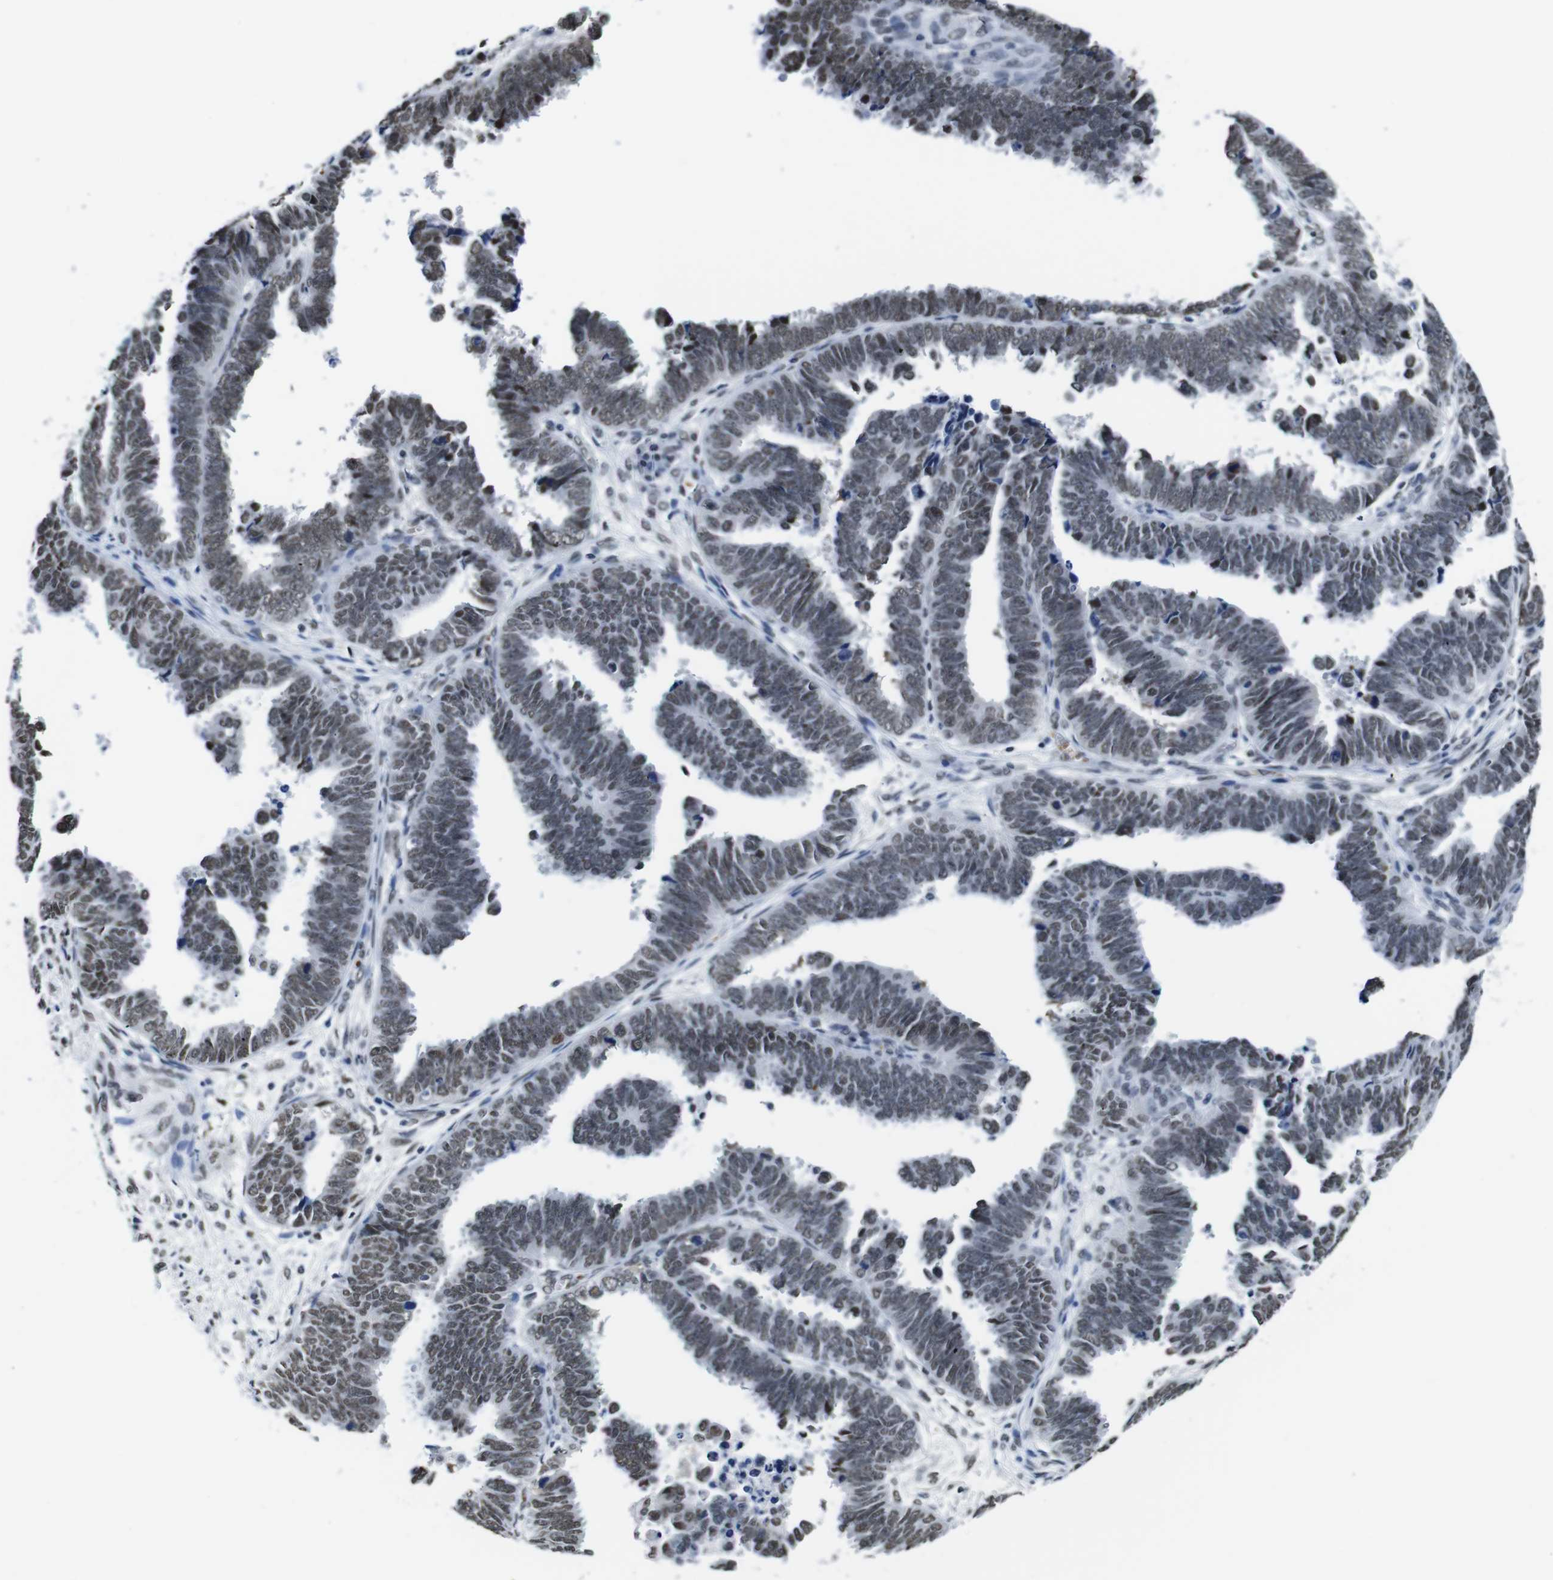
{"staining": {"intensity": "weak", "quantity": "25%-75%", "location": "nuclear"}, "tissue": "endometrial cancer", "cell_type": "Tumor cells", "image_type": "cancer", "snomed": [{"axis": "morphology", "description": "Adenocarcinoma, NOS"}, {"axis": "topography", "description": "Endometrium"}], "caption": "An immunohistochemistry (IHC) photomicrograph of neoplastic tissue is shown. Protein staining in brown highlights weak nuclear positivity in endometrial adenocarcinoma within tumor cells. The staining was performed using DAB to visualize the protein expression in brown, while the nuclei were stained in blue with hematoxylin (Magnification: 20x).", "gene": "ILDR2", "patient": {"sex": "female", "age": 75}}